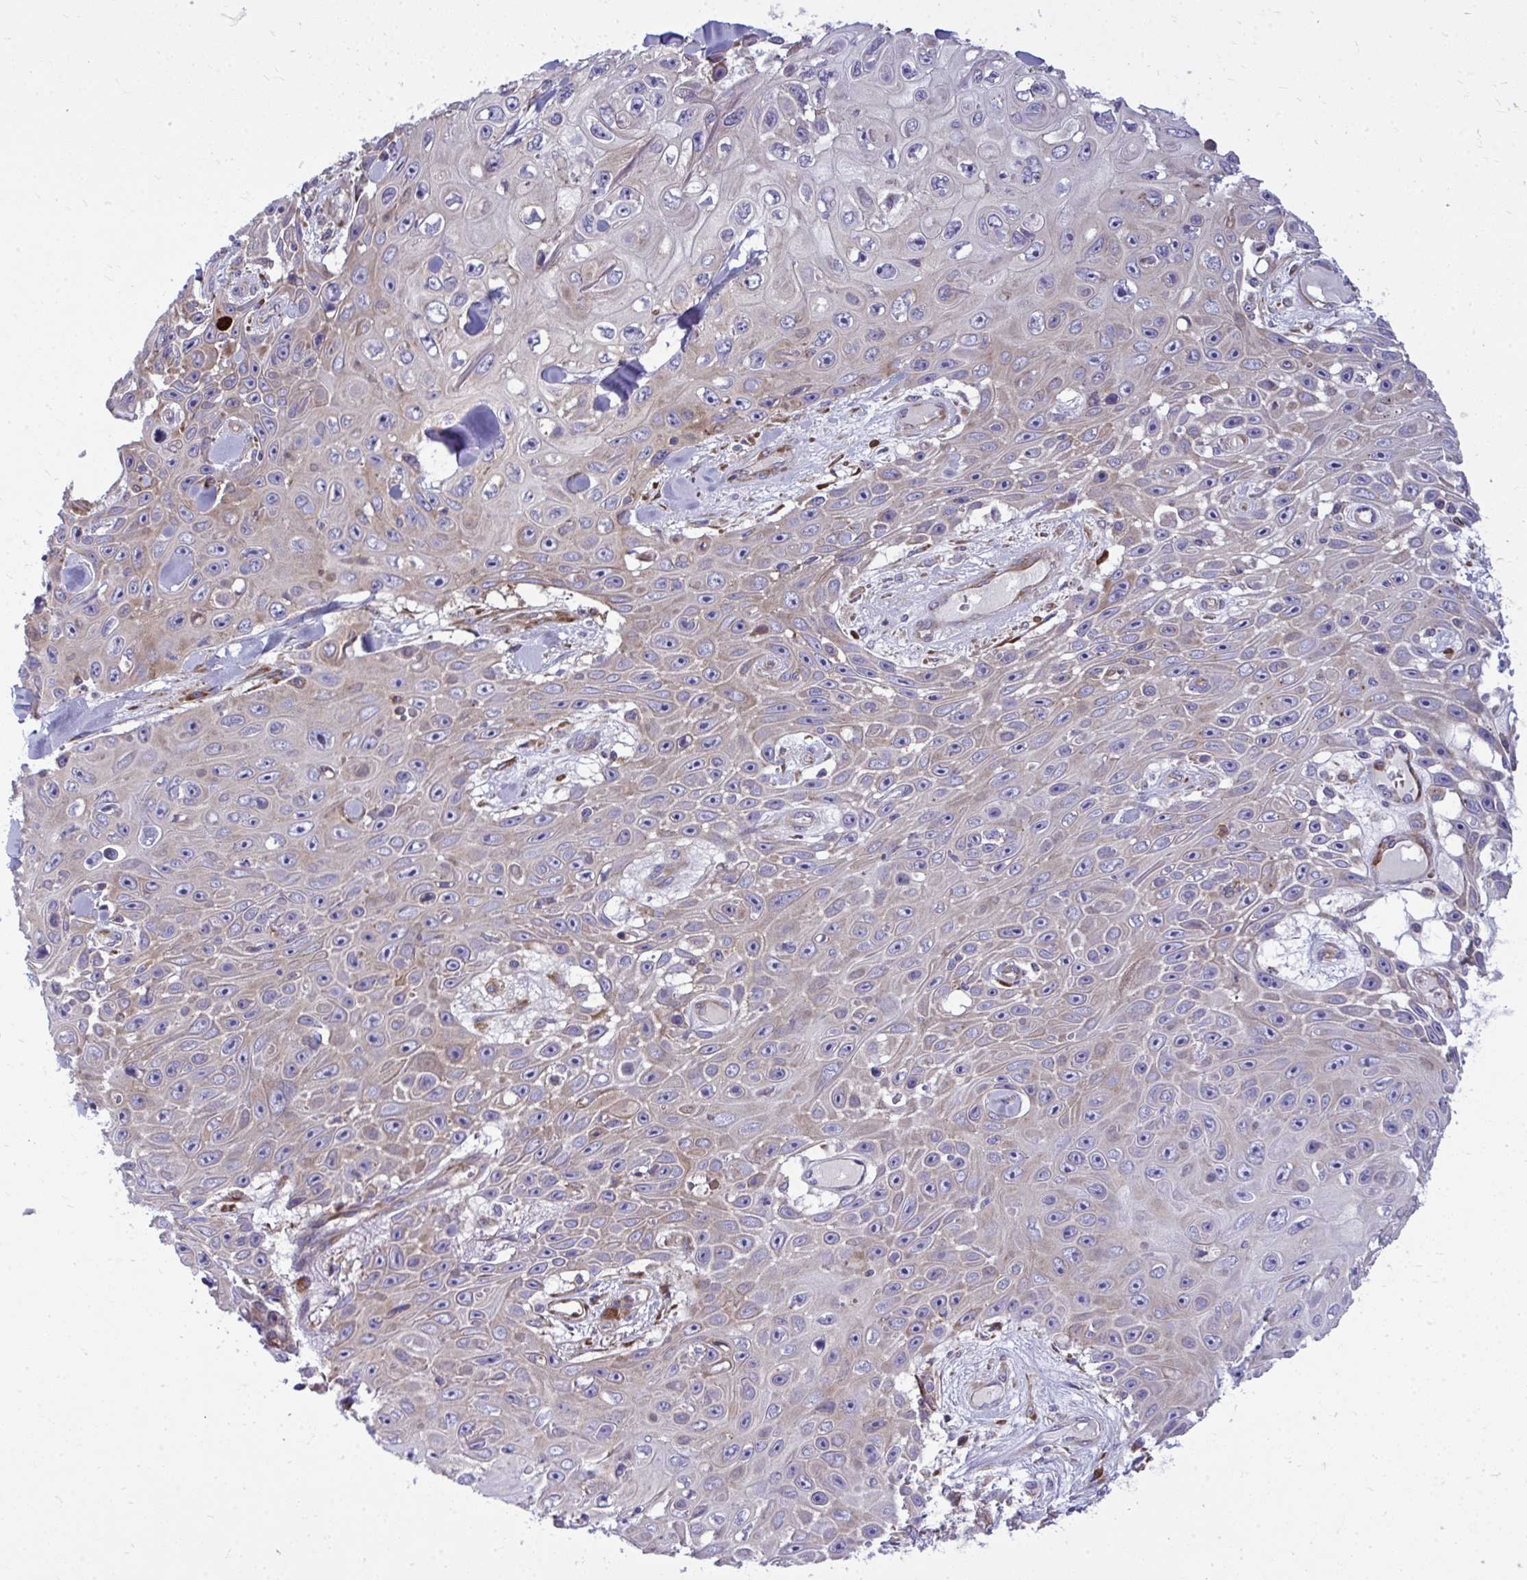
{"staining": {"intensity": "weak", "quantity": "25%-75%", "location": "cytoplasmic/membranous"}, "tissue": "skin cancer", "cell_type": "Tumor cells", "image_type": "cancer", "snomed": [{"axis": "morphology", "description": "Squamous cell carcinoma, NOS"}, {"axis": "topography", "description": "Skin"}], "caption": "Protein staining of skin cancer (squamous cell carcinoma) tissue exhibits weak cytoplasmic/membranous positivity in about 25%-75% of tumor cells.", "gene": "GFPT2", "patient": {"sex": "male", "age": 82}}